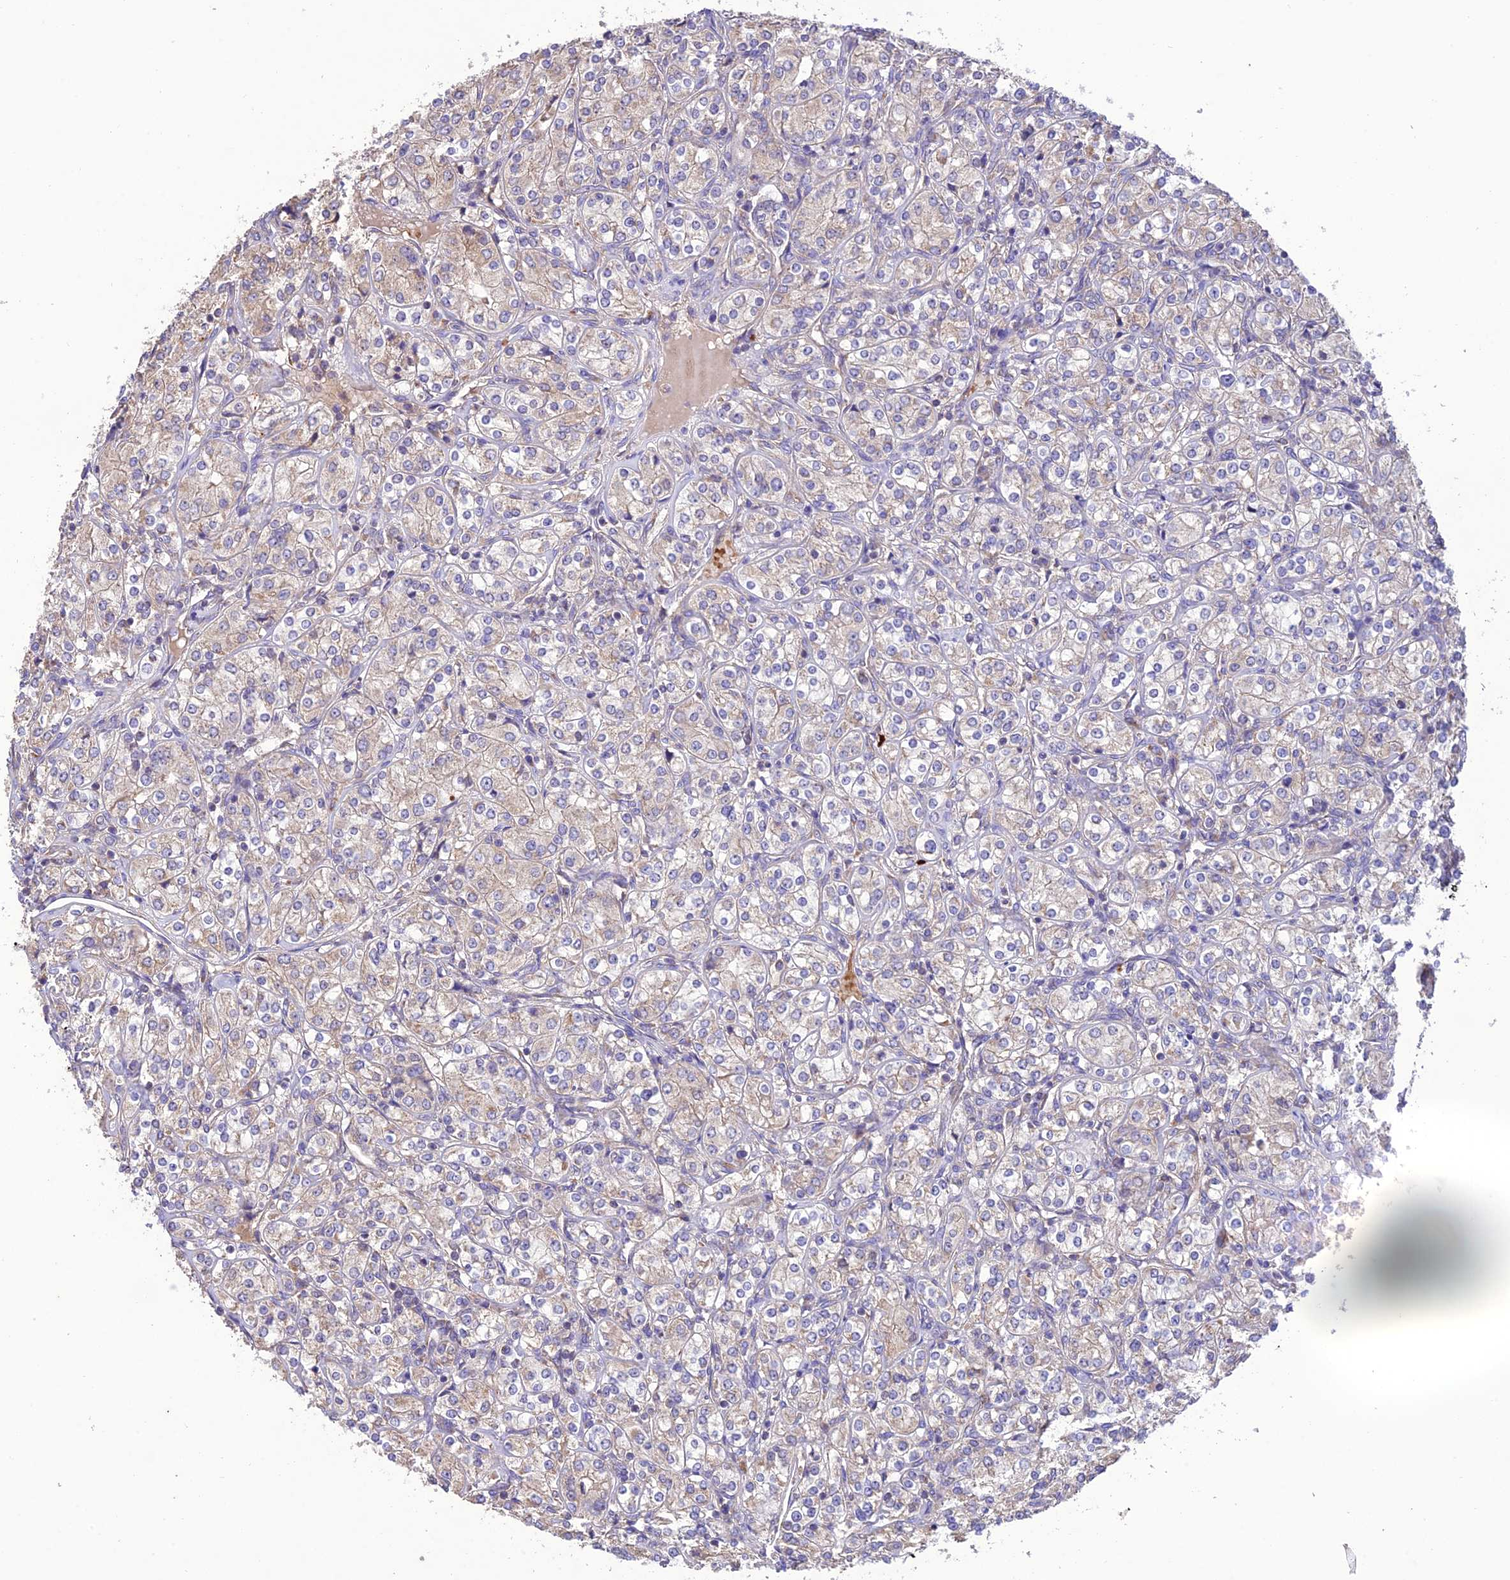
{"staining": {"intensity": "weak", "quantity": "<25%", "location": "cytoplasmic/membranous"}, "tissue": "renal cancer", "cell_type": "Tumor cells", "image_type": "cancer", "snomed": [{"axis": "morphology", "description": "Adenocarcinoma, NOS"}, {"axis": "topography", "description": "Kidney"}], "caption": "A high-resolution micrograph shows immunohistochemistry (IHC) staining of renal cancer, which exhibits no significant expression in tumor cells.", "gene": "NDUFAF1", "patient": {"sex": "male", "age": 77}}